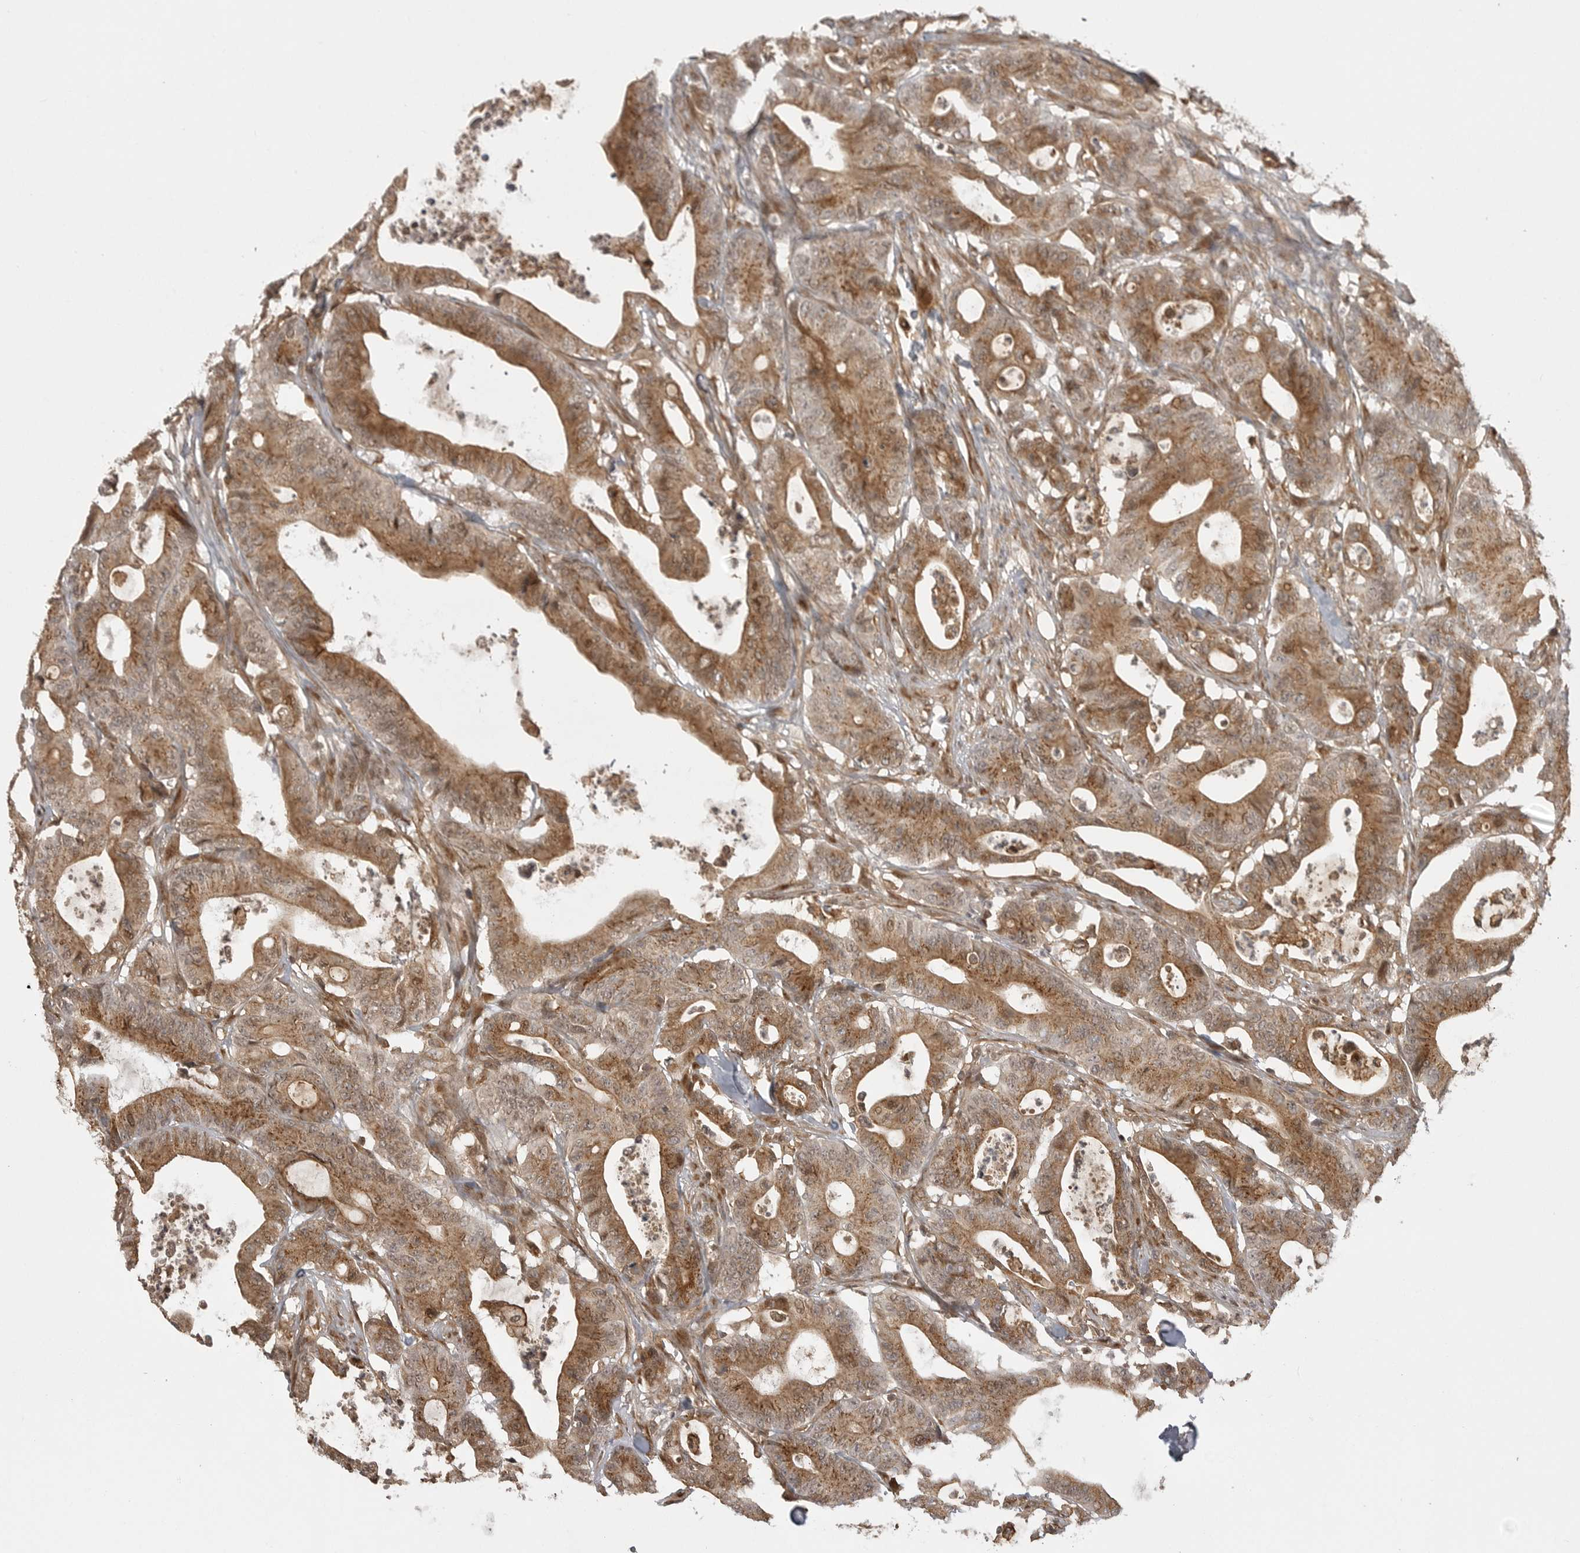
{"staining": {"intensity": "moderate", "quantity": ">75%", "location": "cytoplasmic/membranous"}, "tissue": "colorectal cancer", "cell_type": "Tumor cells", "image_type": "cancer", "snomed": [{"axis": "morphology", "description": "Adenocarcinoma, NOS"}, {"axis": "topography", "description": "Colon"}], "caption": "IHC staining of adenocarcinoma (colorectal), which demonstrates medium levels of moderate cytoplasmic/membranous positivity in about >75% of tumor cells indicating moderate cytoplasmic/membranous protein expression. The staining was performed using DAB (3,3'-diaminobenzidine) (brown) for protein detection and nuclei were counterstained in hematoxylin (blue).", "gene": "FAT3", "patient": {"sex": "female", "age": 84}}